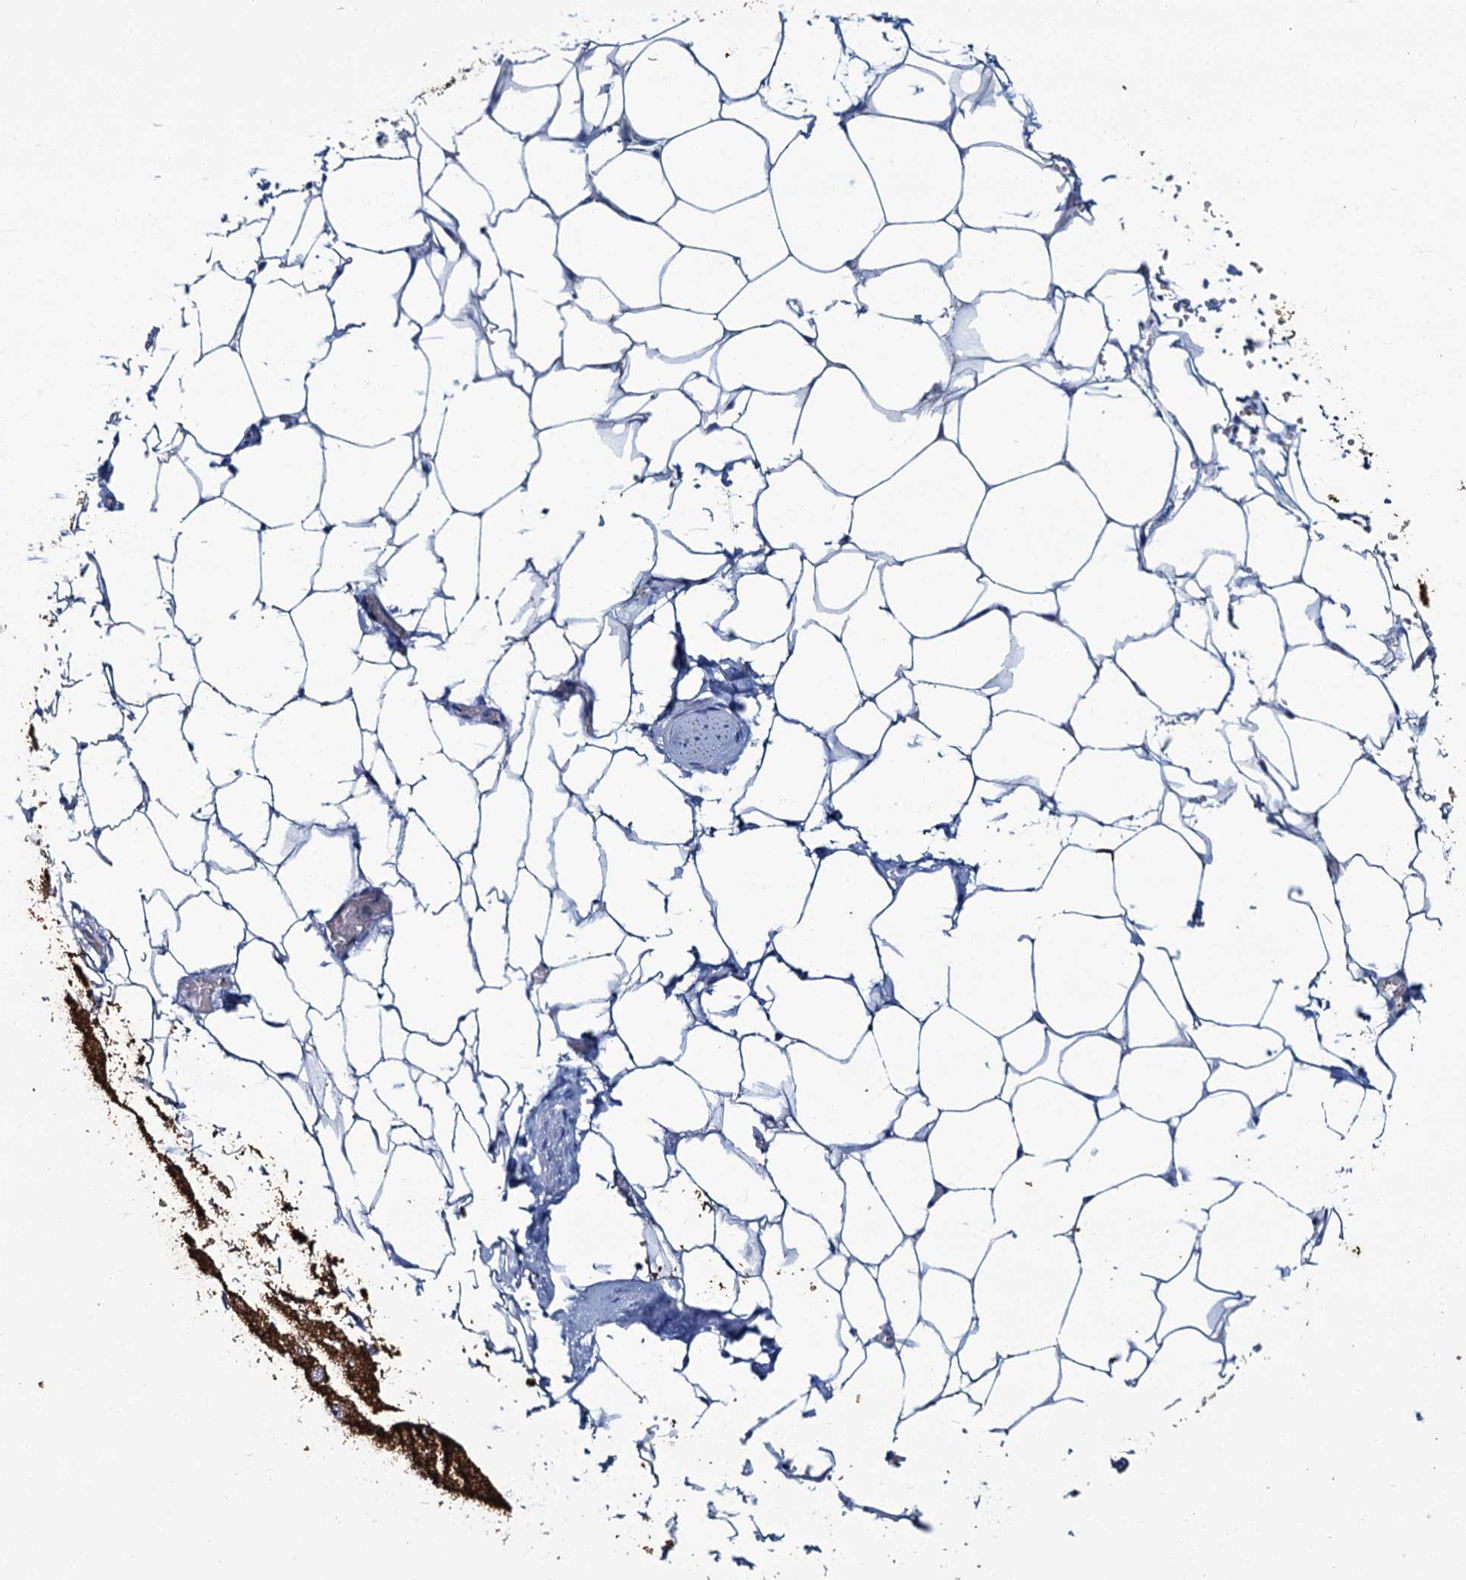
{"staining": {"intensity": "negative", "quantity": "none", "location": "none"}, "tissue": "adipose tissue", "cell_type": "Adipocytes", "image_type": "normal", "snomed": [{"axis": "morphology", "description": "Normal tissue, NOS"}, {"axis": "morphology", "description": "Adenocarcinoma, Low grade"}, {"axis": "topography", "description": "Prostate"}, {"axis": "topography", "description": "Peripheral nerve tissue"}], "caption": "Protein analysis of normal adipose tissue reveals no significant positivity in adipocytes. (DAB IHC visualized using brightfield microscopy, high magnification).", "gene": "SNCB", "patient": {"sex": "male", "age": 63}}